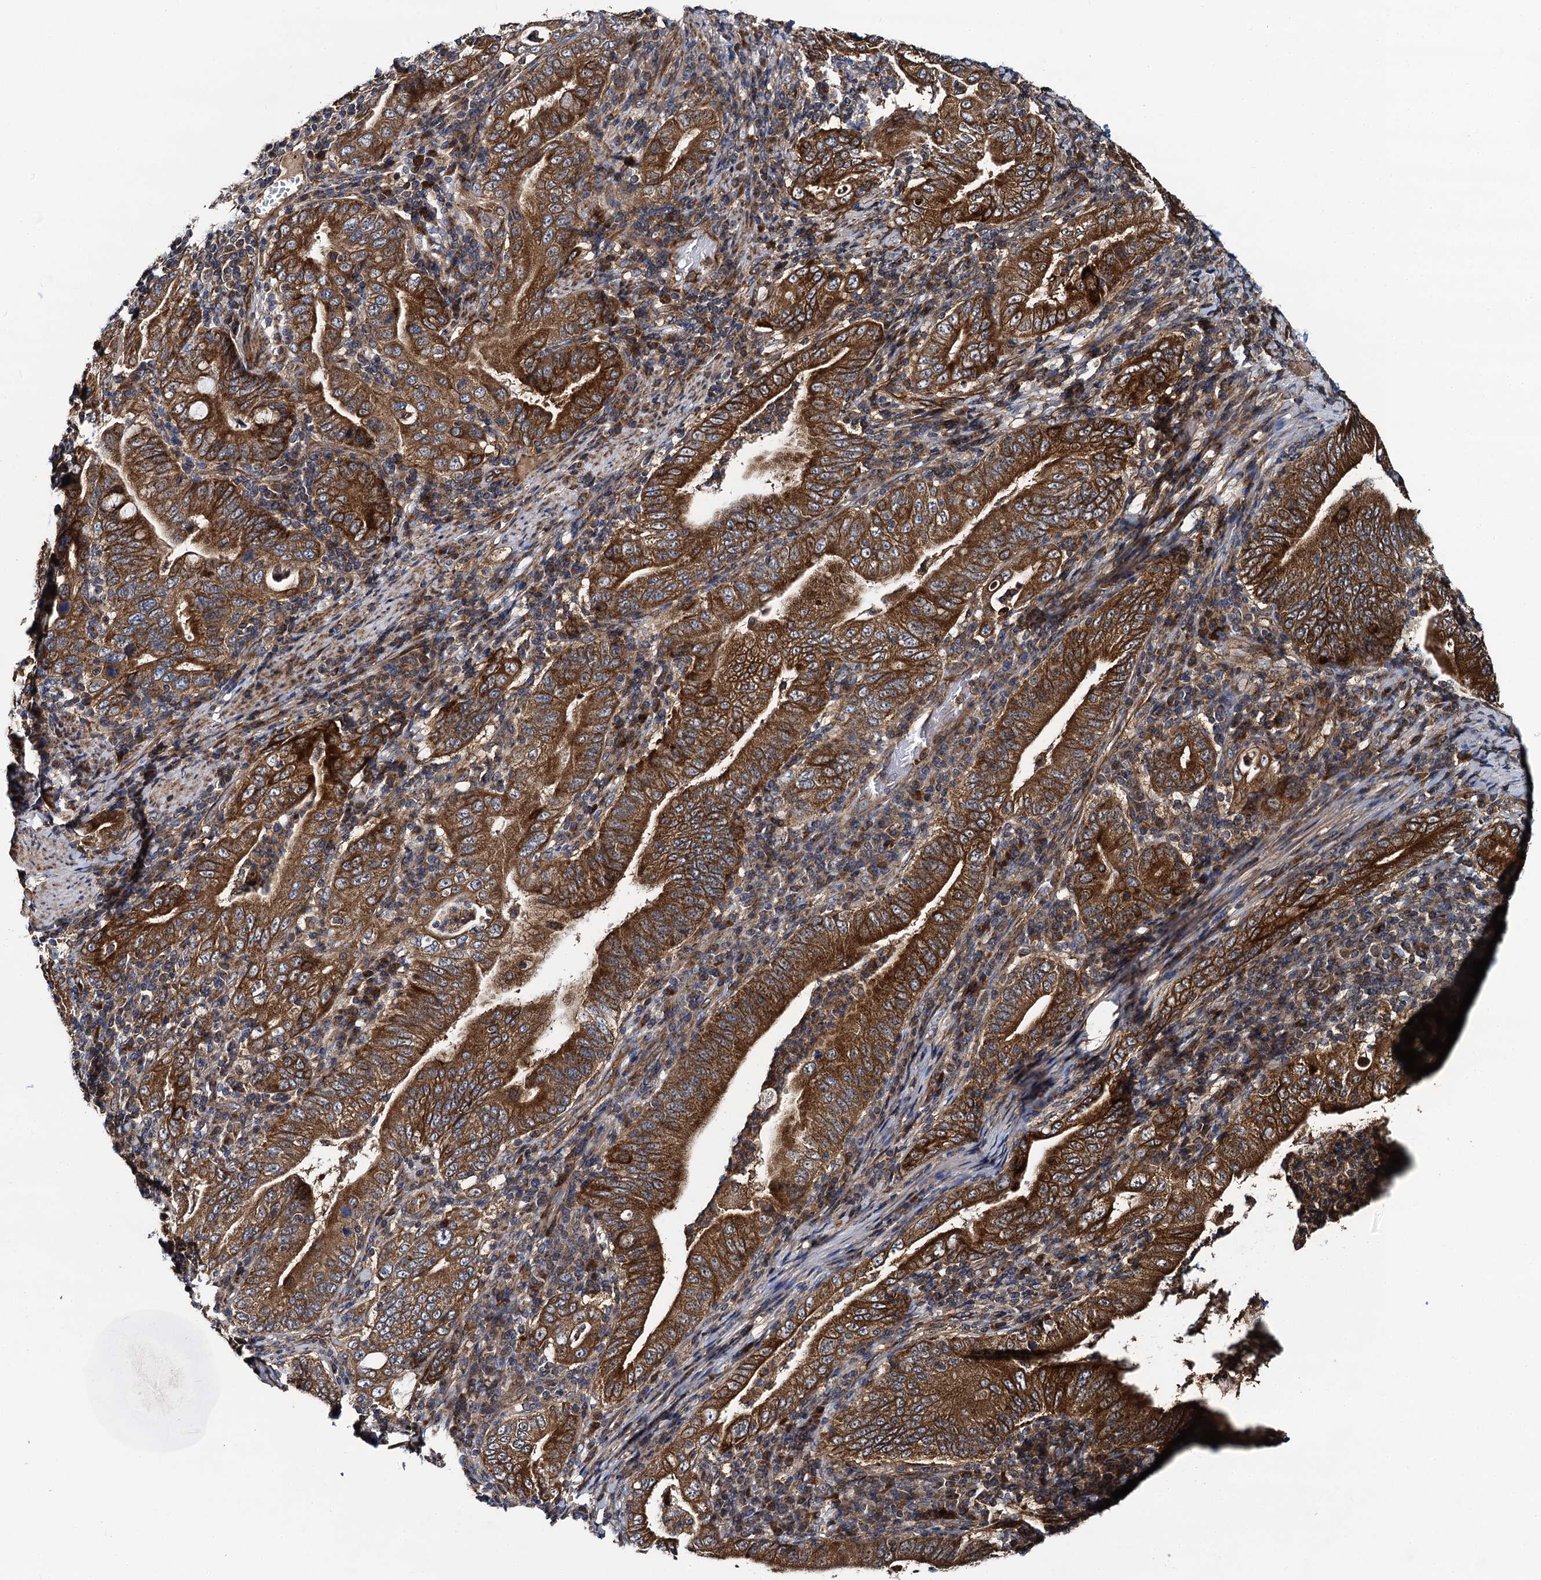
{"staining": {"intensity": "strong", "quantity": ">75%", "location": "cytoplasmic/membranous"}, "tissue": "stomach cancer", "cell_type": "Tumor cells", "image_type": "cancer", "snomed": [{"axis": "morphology", "description": "Normal tissue, NOS"}, {"axis": "morphology", "description": "Adenocarcinoma, NOS"}, {"axis": "topography", "description": "Esophagus"}, {"axis": "topography", "description": "Stomach, upper"}, {"axis": "topography", "description": "Peripheral nerve tissue"}], "caption": "An immunohistochemistry (IHC) image of neoplastic tissue is shown. Protein staining in brown labels strong cytoplasmic/membranous positivity in stomach cancer within tumor cells. Using DAB (3,3'-diaminobenzidine) (brown) and hematoxylin (blue) stains, captured at high magnification using brightfield microscopy.", "gene": "NEK1", "patient": {"sex": "male", "age": 62}}